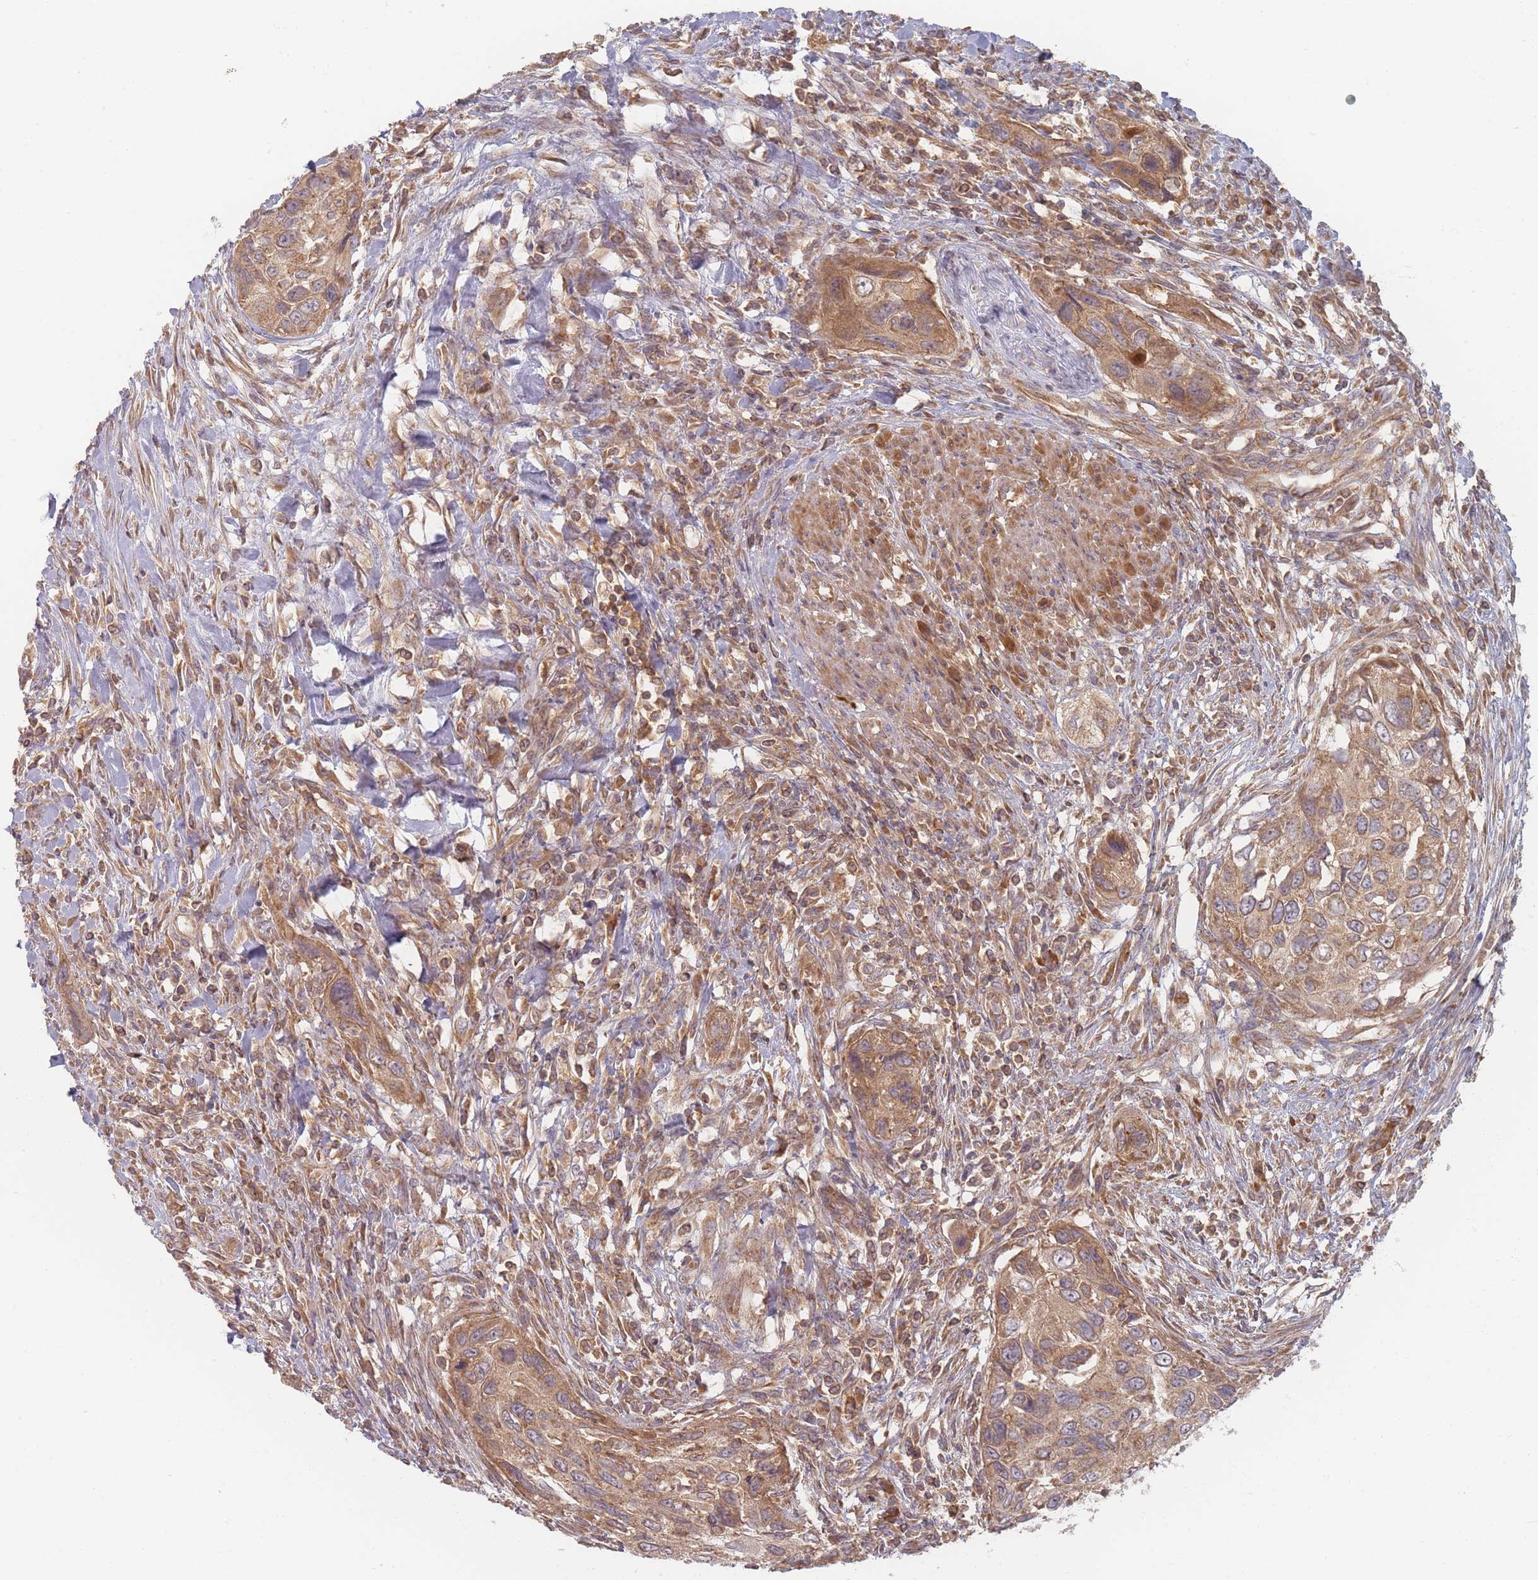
{"staining": {"intensity": "moderate", "quantity": ">75%", "location": "cytoplasmic/membranous"}, "tissue": "urothelial cancer", "cell_type": "Tumor cells", "image_type": "cancer", "snomed": [{"axis": "morphology", "description": "Urothelial carcinoma, High grade"}, {"axis": "topography", "description": "Urinary bladder"}], "caption": "Urothelial carcinoma (high-grade) stained with DAB (3,3'-diaminobenzidine) IHC exhibits medium levels of moderate cytoplasmic/membranous expression in approximately >75% of tumor cells.", "gene": "SLC35F3", "patient": {"sex": "female", "age": 60}}